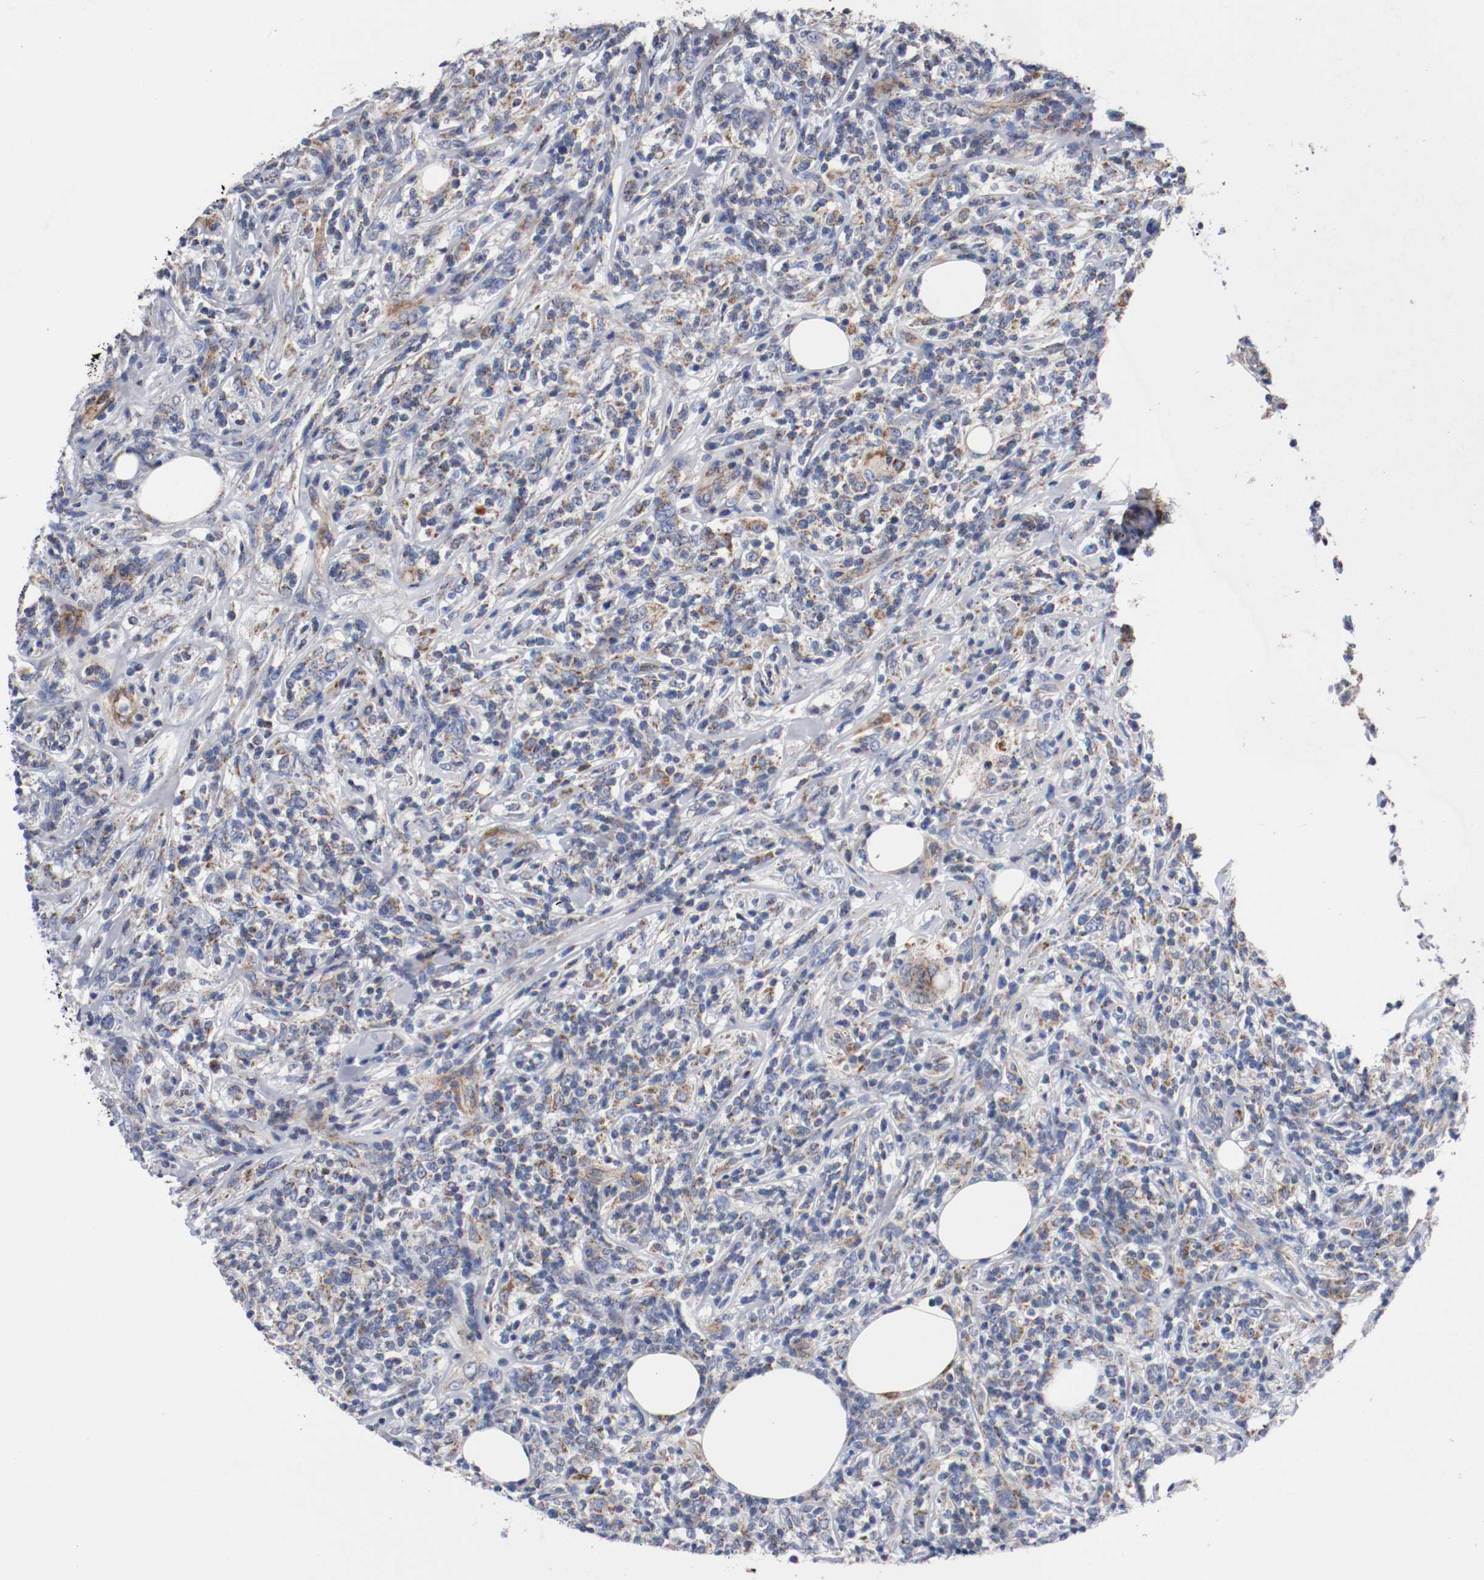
{"staining": {"intensity": "strong", "quantity": "25%-75%", "location": "cytoplasmic/membranous"}, "tissue": "lymphoma", "cell_type": "Tumor cells", "image_type": "cancer", "snomed": [{"axis": "morphology", "description": "Malignant lymphoma, non-Hodgkin's type, High grade"}, {"axis": "topography", "description": "Lymph node"}], "caption": "Protein positivity by immunohistochemistry demonstrates strong cytoplasmic/membranous positivity in about 25%-75% of tumor cells in lymphoma.", "gene": "TUBD1", "patient": {"sex": "female", "age": 84}}